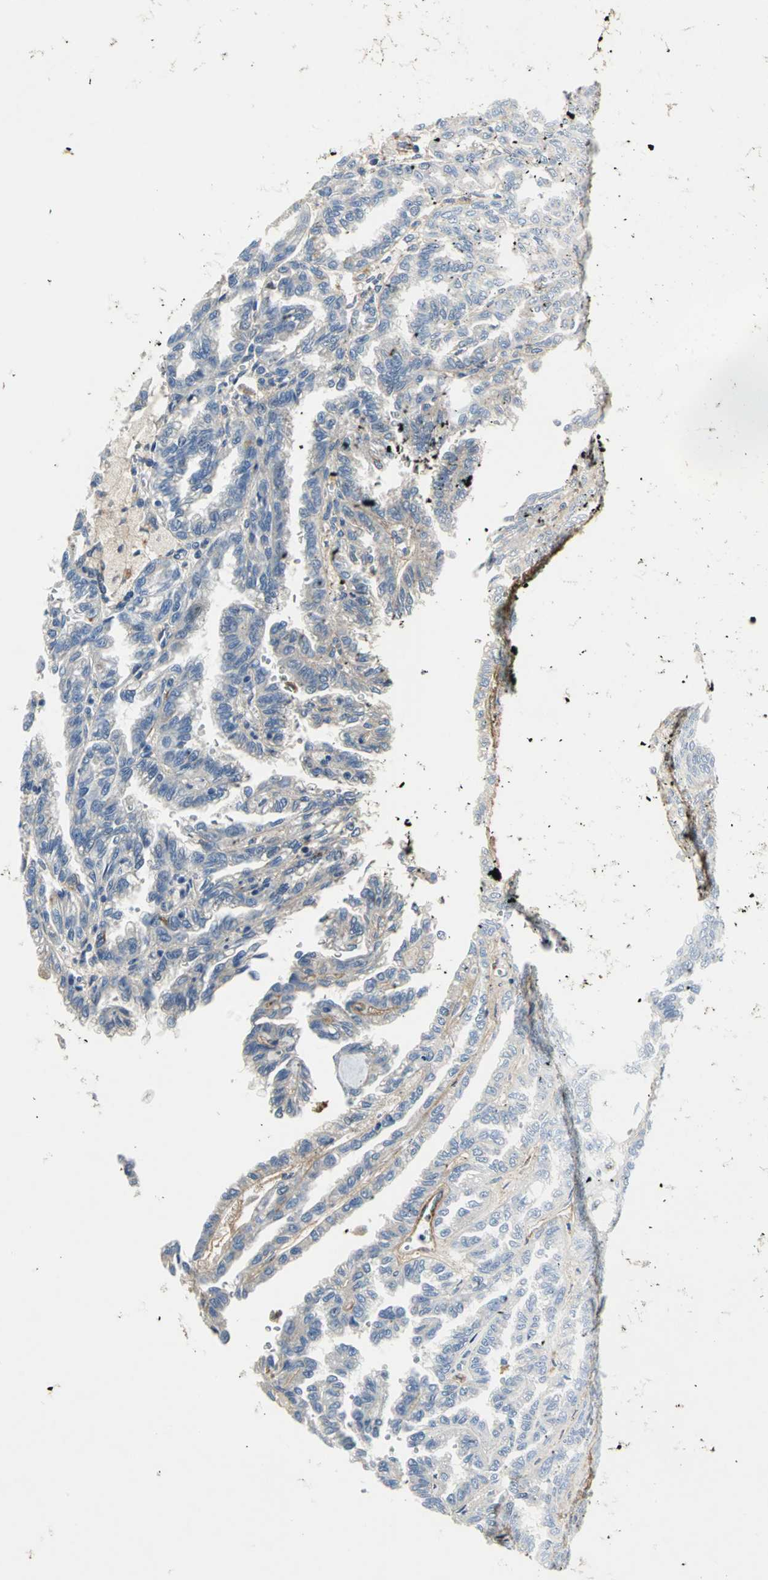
{"staining": {"intensity": "negative", "quantity": "none", "location": "none"}, "tissue": "renal cancer", "cell_type": "Tumor cells", "image_type": "cancer", "snomed": [{"axis": "morphology", "description": "Inflammation, NOS"}, {"axis": "morphology", "description": "Adenocarcinoma, NOS"}, {"axis": "topography", "description": "Kidney"}], "caption": "The IHC histopathology image has no significant expression in tumor cells of renal cancer tissue. (DAB immunohistochemistry (IHC) with hematoxylin counter stain).", "gene": "EFNB3", "patient": {"sex": "male", "age": 68}}